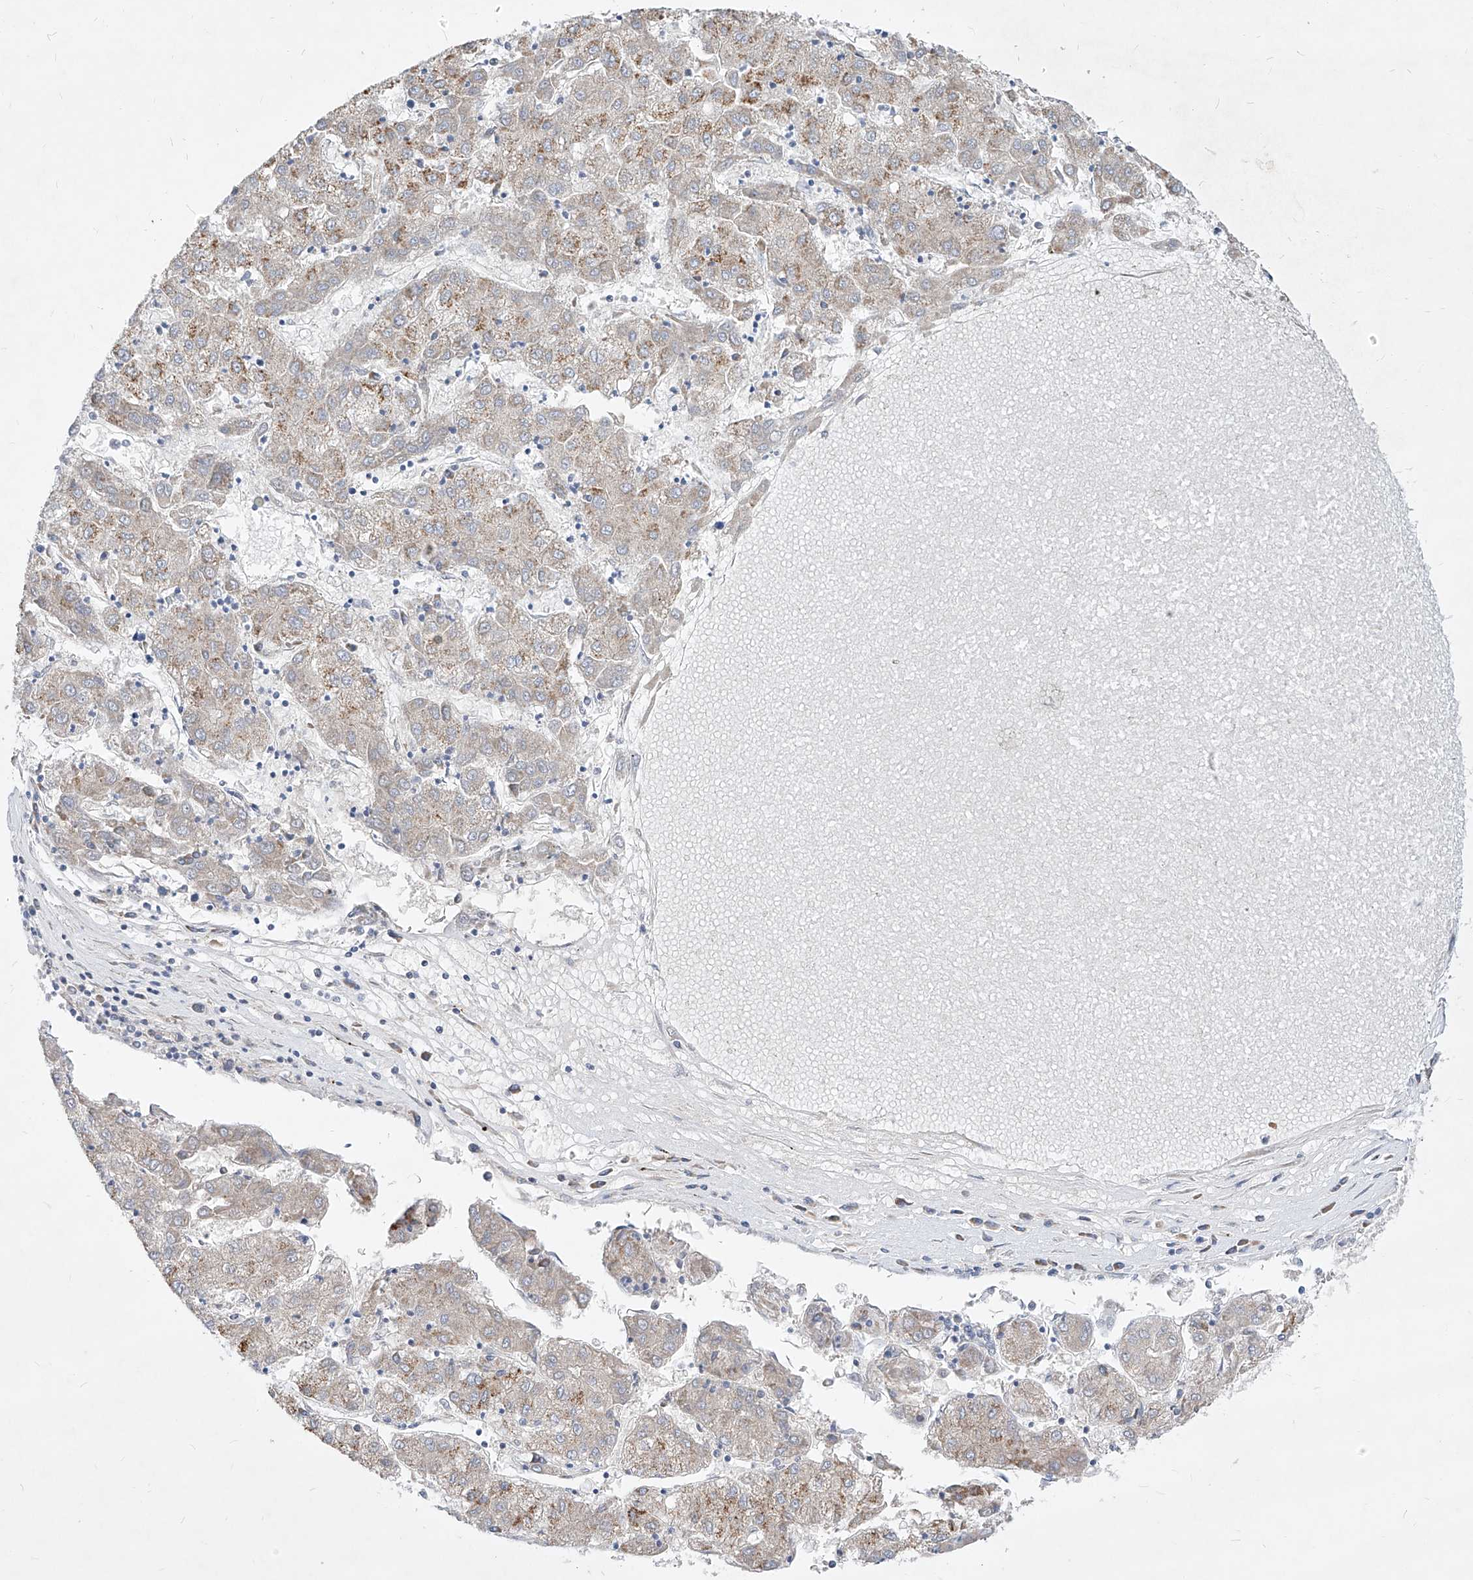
{"staining": {"intensity": "weak", "quantity": "25%-75%", "location": "cytoplasmic/membranous"}, "tissue": "liver cancer", "cell_type": "Tumor cells", "image_type": "cancer", "snomed": [{"axis": "morphology", "description": "Carcinoma, Hepatocellular, NOS"}, {"axis": "topography", "description": "Liver"}], "caption": "A histopathology image showing weak cytoplasmic/membranous expression in about 25%-75% of tumor cells in hepatocellular carcinoma (liver), as visualized by brown immunohistochemical staining.", "gene": "UFL1", "patient": {"sex": "male", "age": 72}}